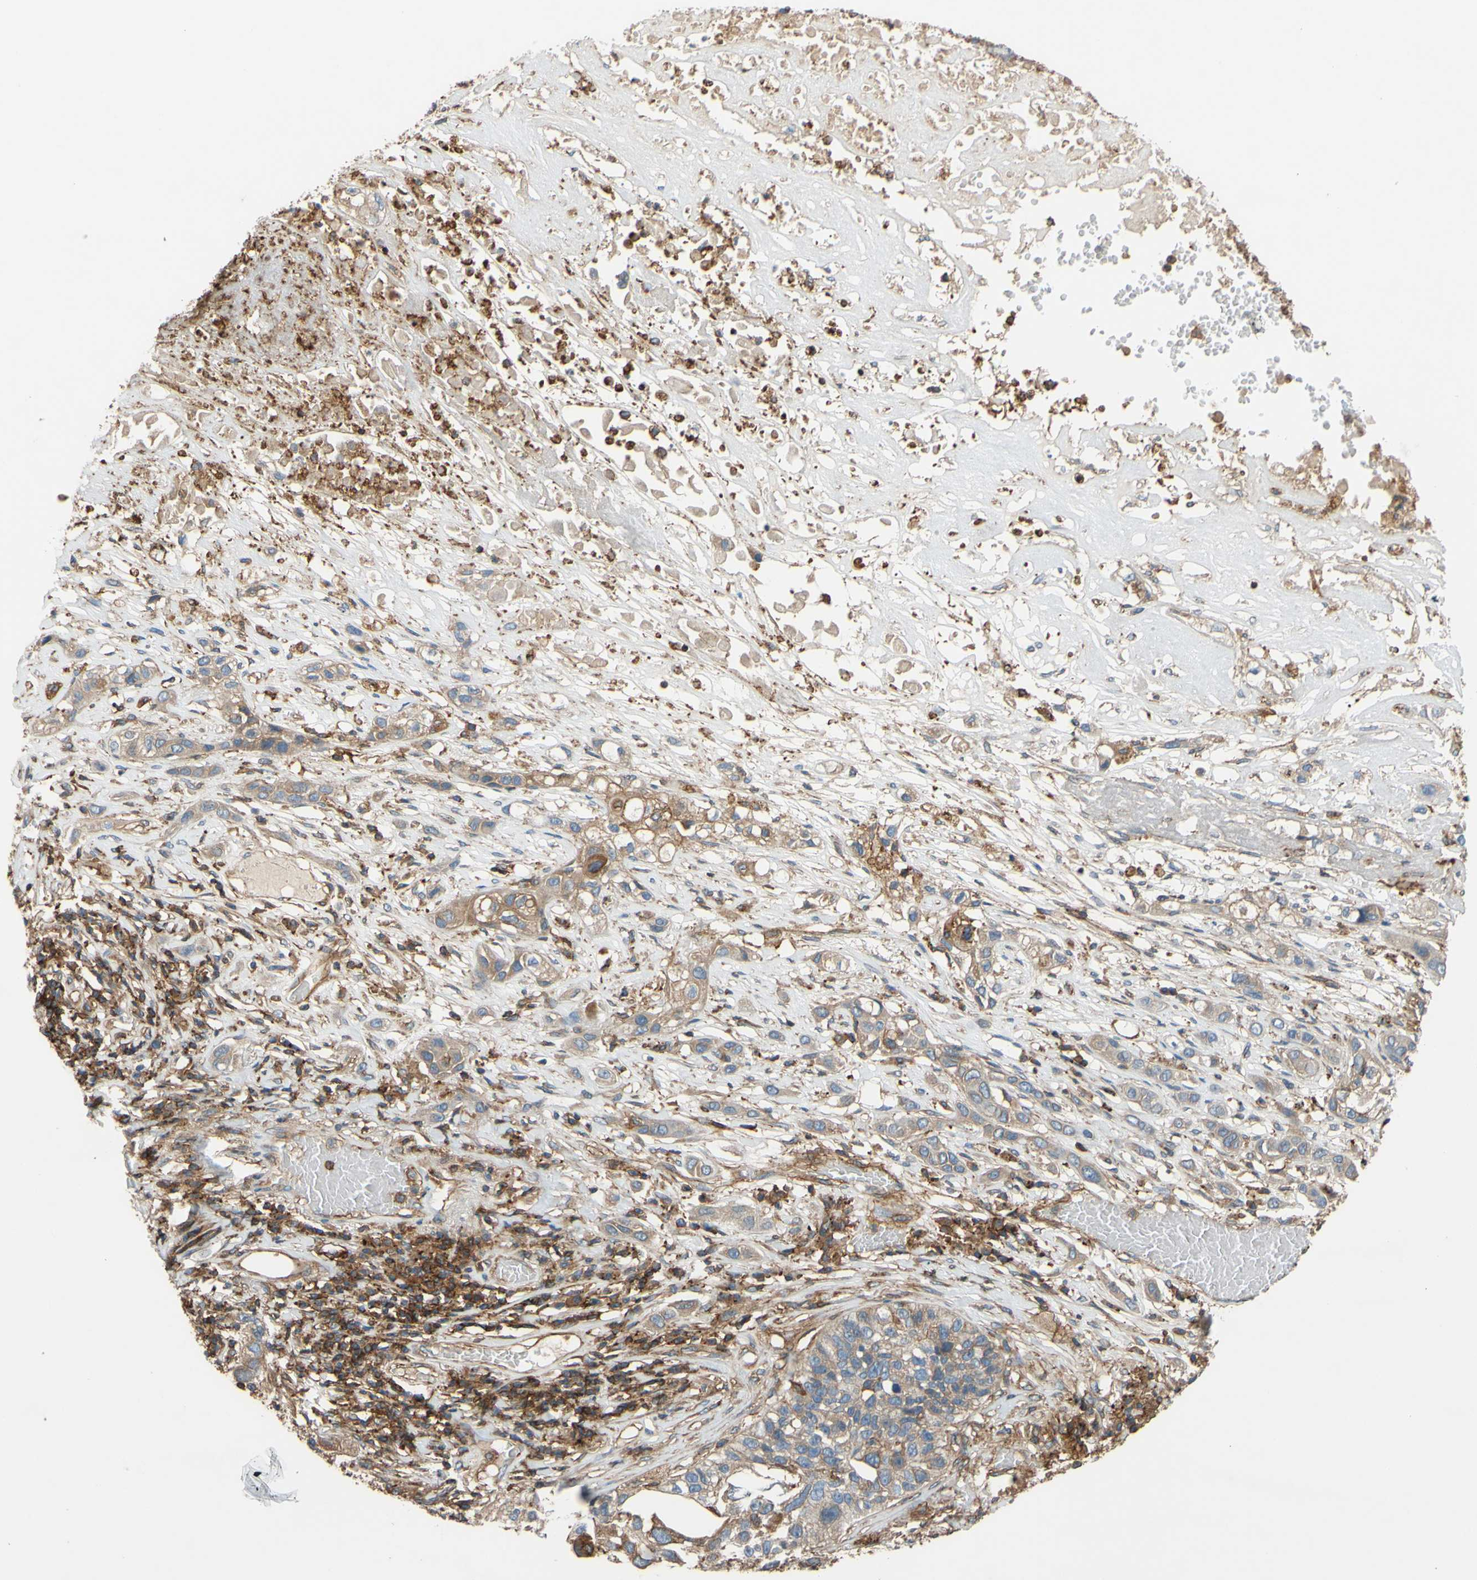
{"staining": {"intensity": "moderate", "quantity": "<25%", "location": "cytoplasmic/membranous"}, "tissue": "lung cancer", "cell_type": "Tumor cells", "image_type": "cancer", "snomed": [{"axis": "morphology", "description": "Squamous cell carcinoma, NOS"}, {"axis": "topography", "description": "Lung"}], "caption": "DAB immunohistochemical staining of human lung cancer (squamous cell carcinoma) displays moderate cytoplasmic/membranous protein staining in about <25% of tumor cells.", "gene": "POR", "patient": {"sex": "male", "age": 71}}